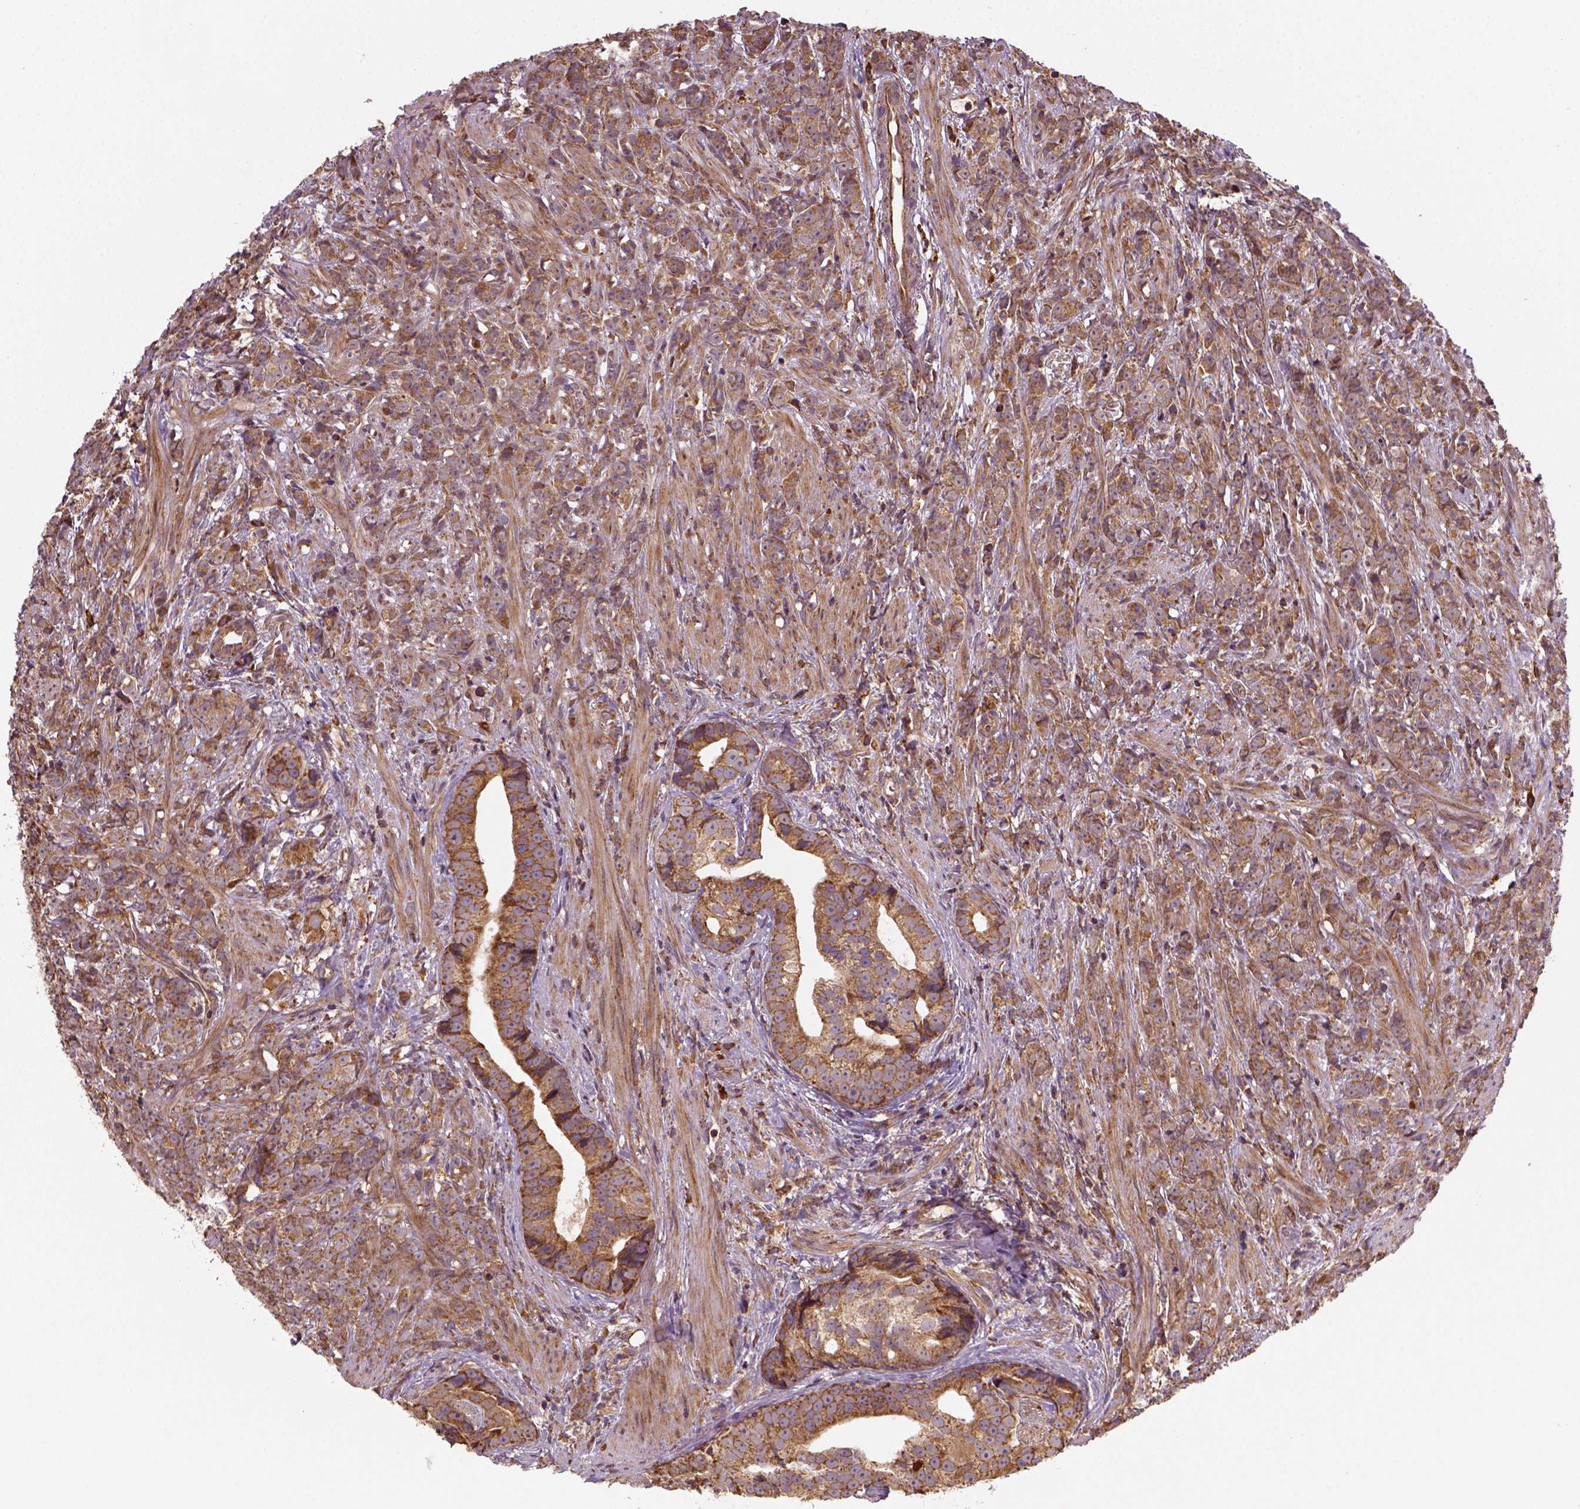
{"staining": {"intensity": "moderate", "quantity": ">75%", "location": "cytoplasmic/membranous"}, "tissue": "prostate cancer", "cell_type": "Tumor cells", "image_type": "cancer", "snomed": [{"axis": "morphology", "description": "Adenocarcinoma, High grade"}, {"axis": "topography", "description": "Prostate"}], "caption": "Brown immunohistochemical staining in human adenocarcinoma (high-grade) (prostate) displays moderate cytoplasmic/membranous staining in about >75% of tumor cells. (brown staining indicates protein expression, while blue staining denotes nuclei).", "gene": "MAPK8IP3", "patient": {"sex": "male", "age": 81}}